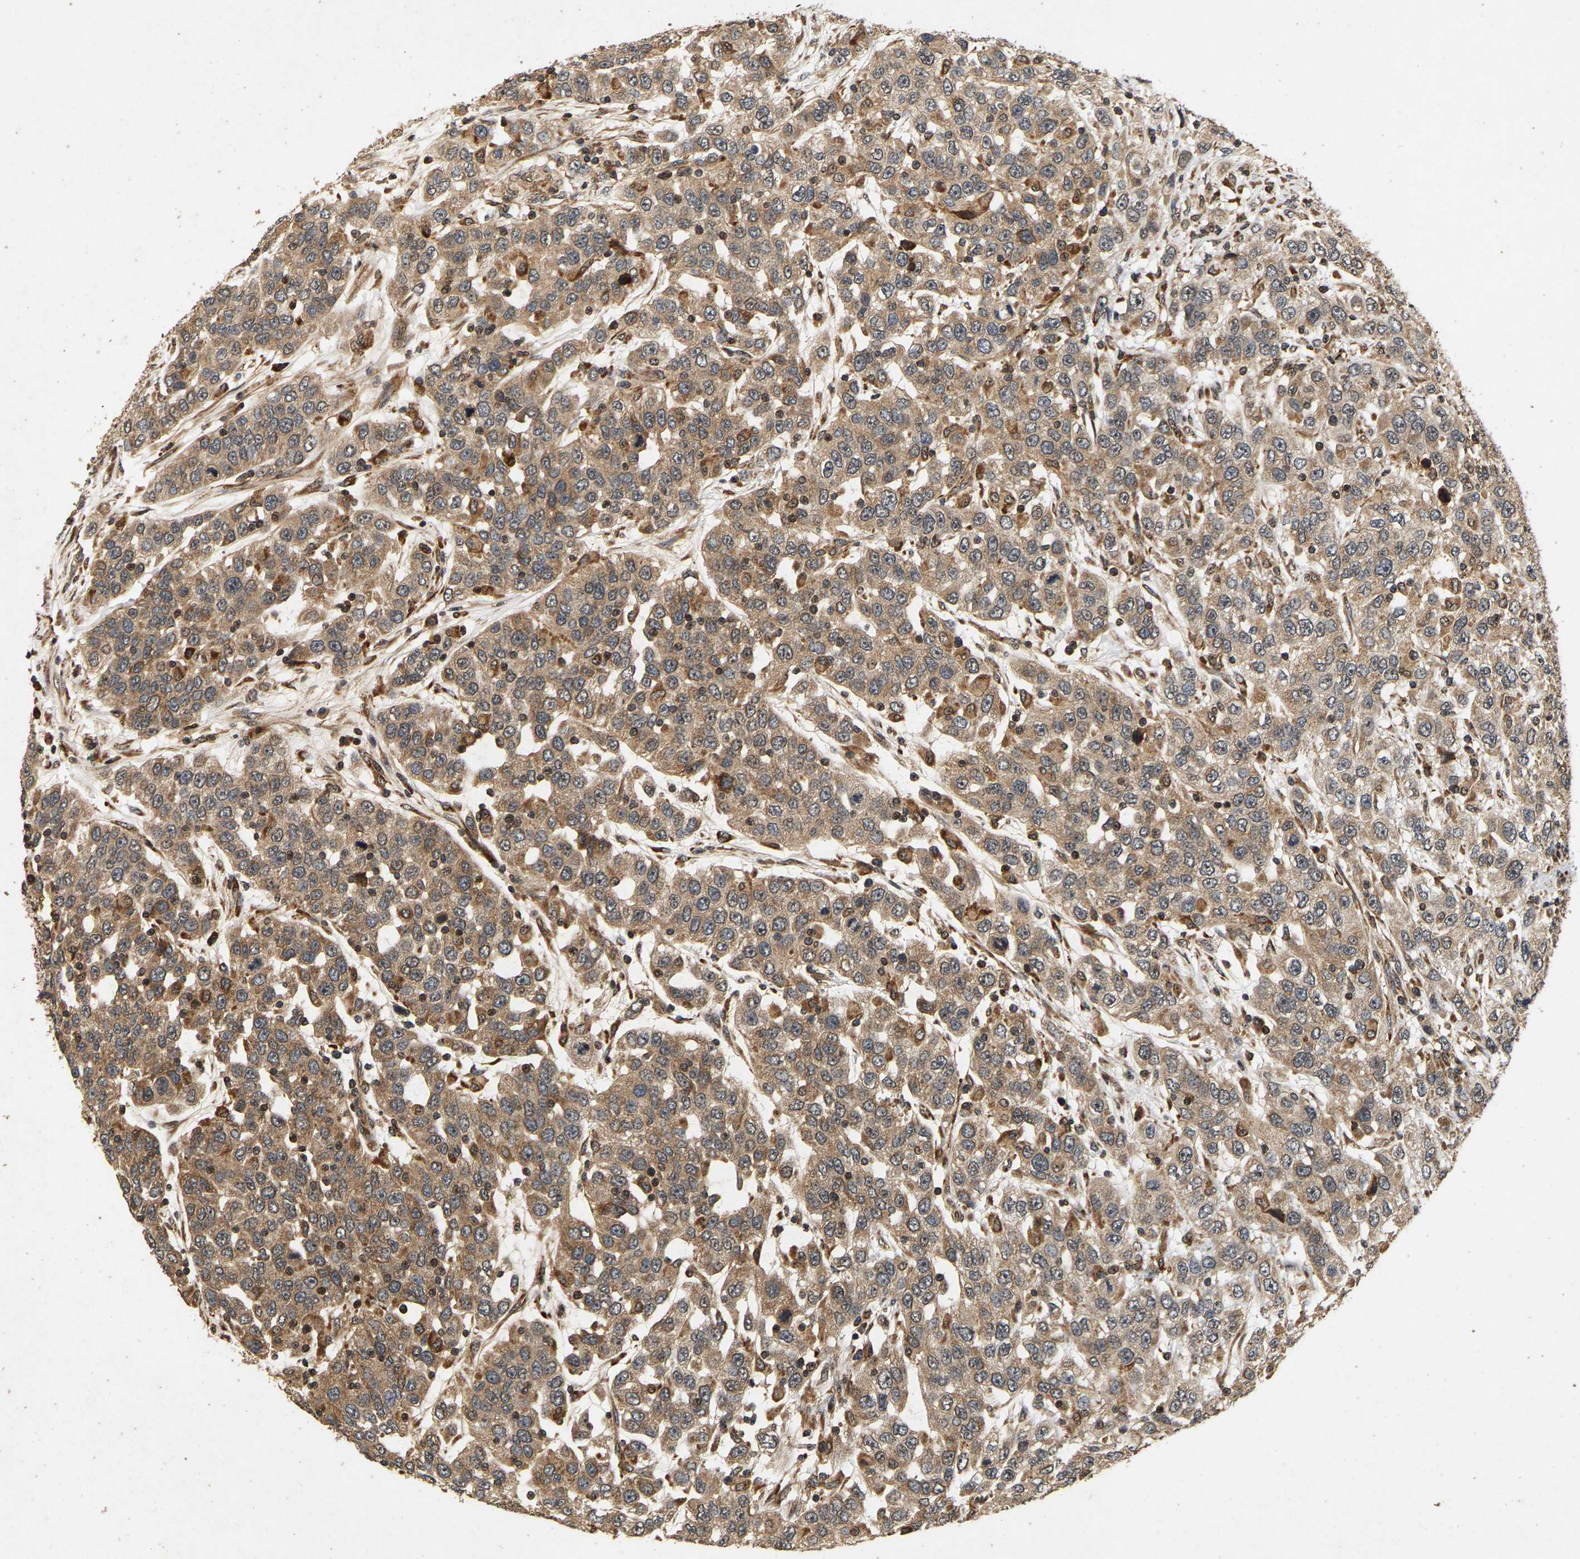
{"staining": {"intensity": "moderate", "quantity": ">75%", "location": "cytoplasmic/membranous"}, "tissue": "urothelial cancer", "cell_type": "Tumor cells", "image_type": "cancer", "snomed": [{"axis": "morphology", "description": "Urothelial carcinoma, High grade"}, {"axis": "topography", "description": "Urinary bladder"}], "caption": "Protein staining displays moderate cytoplasmic/membranous expression in approximately >75% of tumor cells in high-grade urothelial carcinoma.", "gene": "CIDEC", "patient": {"sex": "female", "age": 80}}